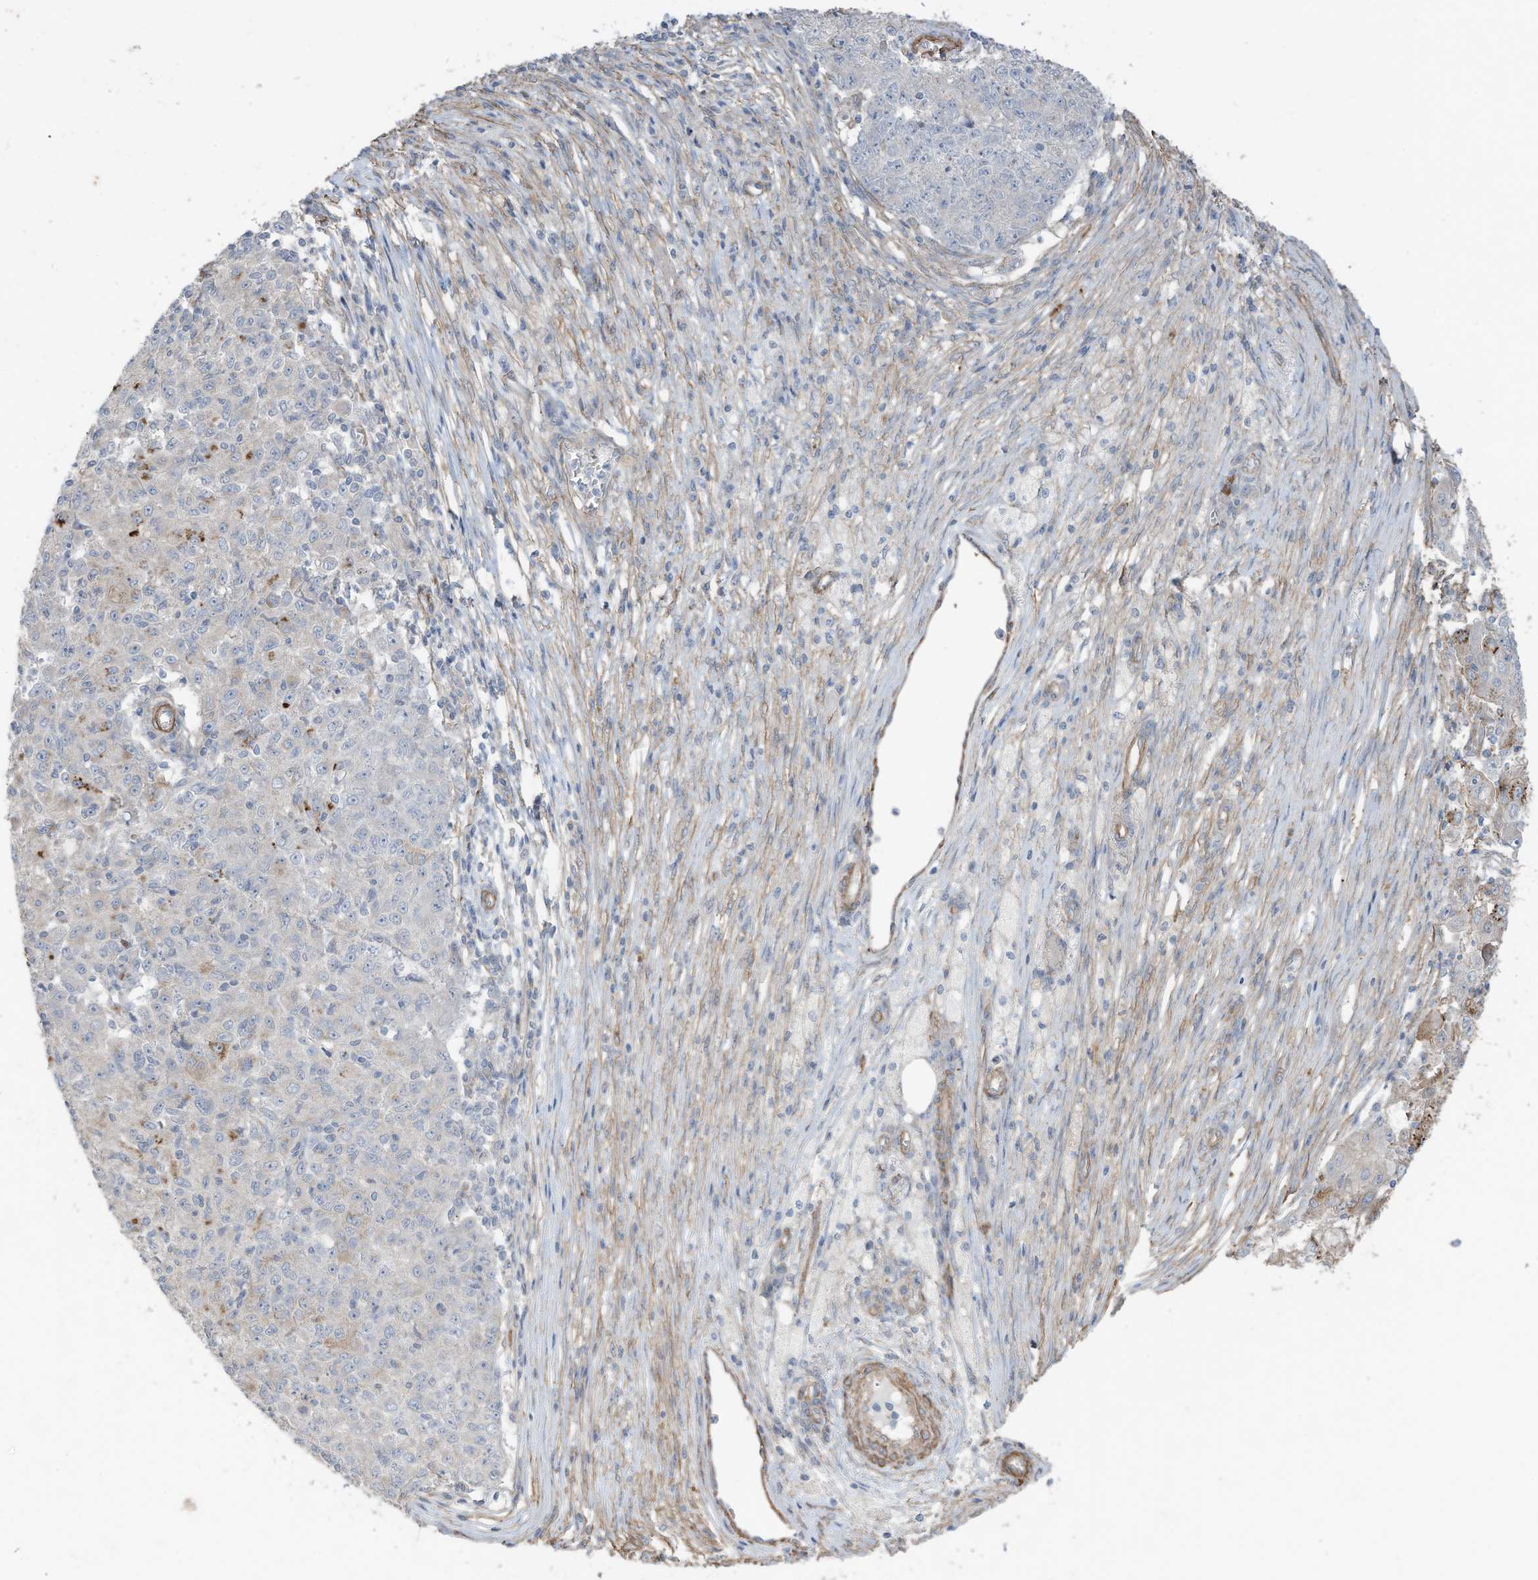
{"staining": {"intensity": "moderate", "quantity": "<25%", "location": "cytoplasmic/membranous"}, "tissue": "ovarian cancer", "cell_type": "Tumor cells", "image_type": "cancer", "snomed": [{"axis": "morphology", "description": "Carcinoma, endometroid"}, {"axis": "topography", "description": "Ovary"}], "caption": "Endometroid carcinoma (ovarian) stained with immunohistochemistry shows moderate cytoplasmic/membranous positivity in about <25% of tumor cells. (Brightfield microscopy of DAB IHC at high magnification).", "gene": "SLC17A7", "patient": {"sex": "female", "age": 42}}